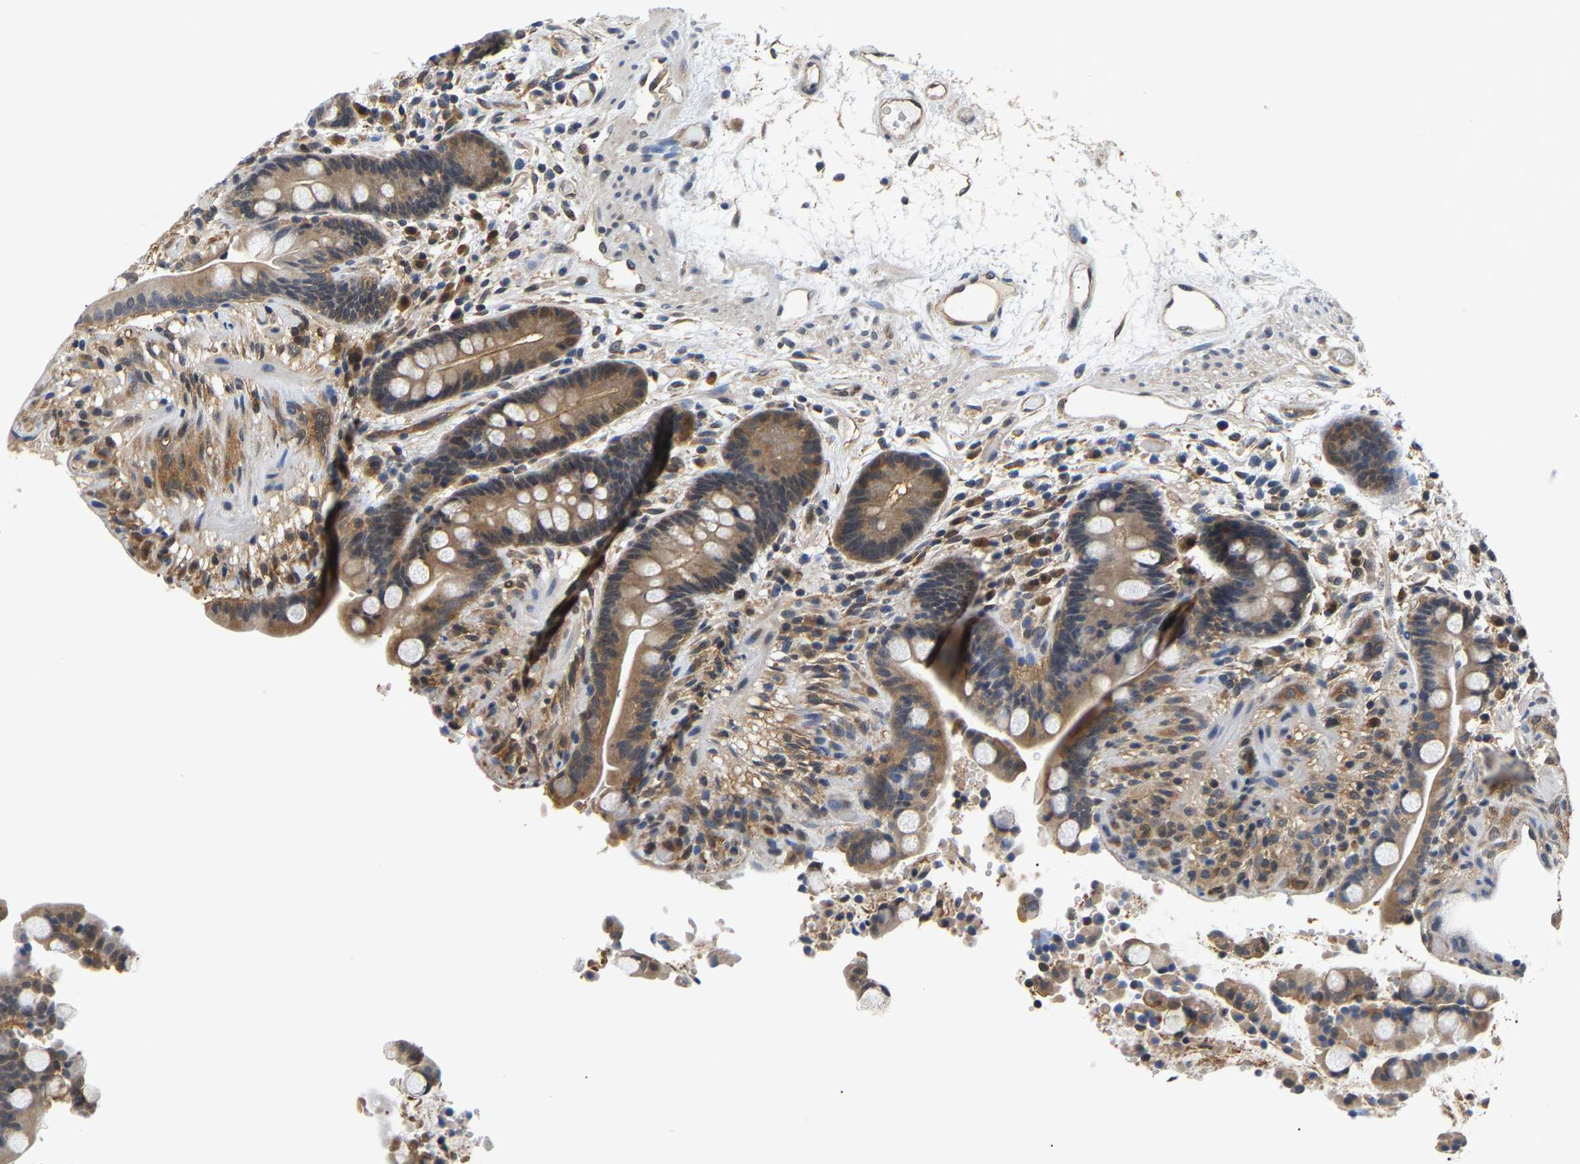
{"staining": {"intensity": "moderate", "quantity": ">75%", "location": "cytoplasmic/membranous"}, "tissue": "colon", "cell_type": "Endothelial cells", "image_type": "normal", "snomed": [{"axis": "morphology", "description": "Normal tissue, NOS"}, {"axis": "topography", "description": "Colon"}], "caption": "Immunohistochemistry (IHC) of normal human colon demonstrates medium levels of moderate cytoplasmic/membranous positivity in about >75% of endothelial cells. (DAB IHC with brightfield microscopy, high magnification).", "gene": "ARHGEF12", "patient": {"sex": "male", "age": 73}}